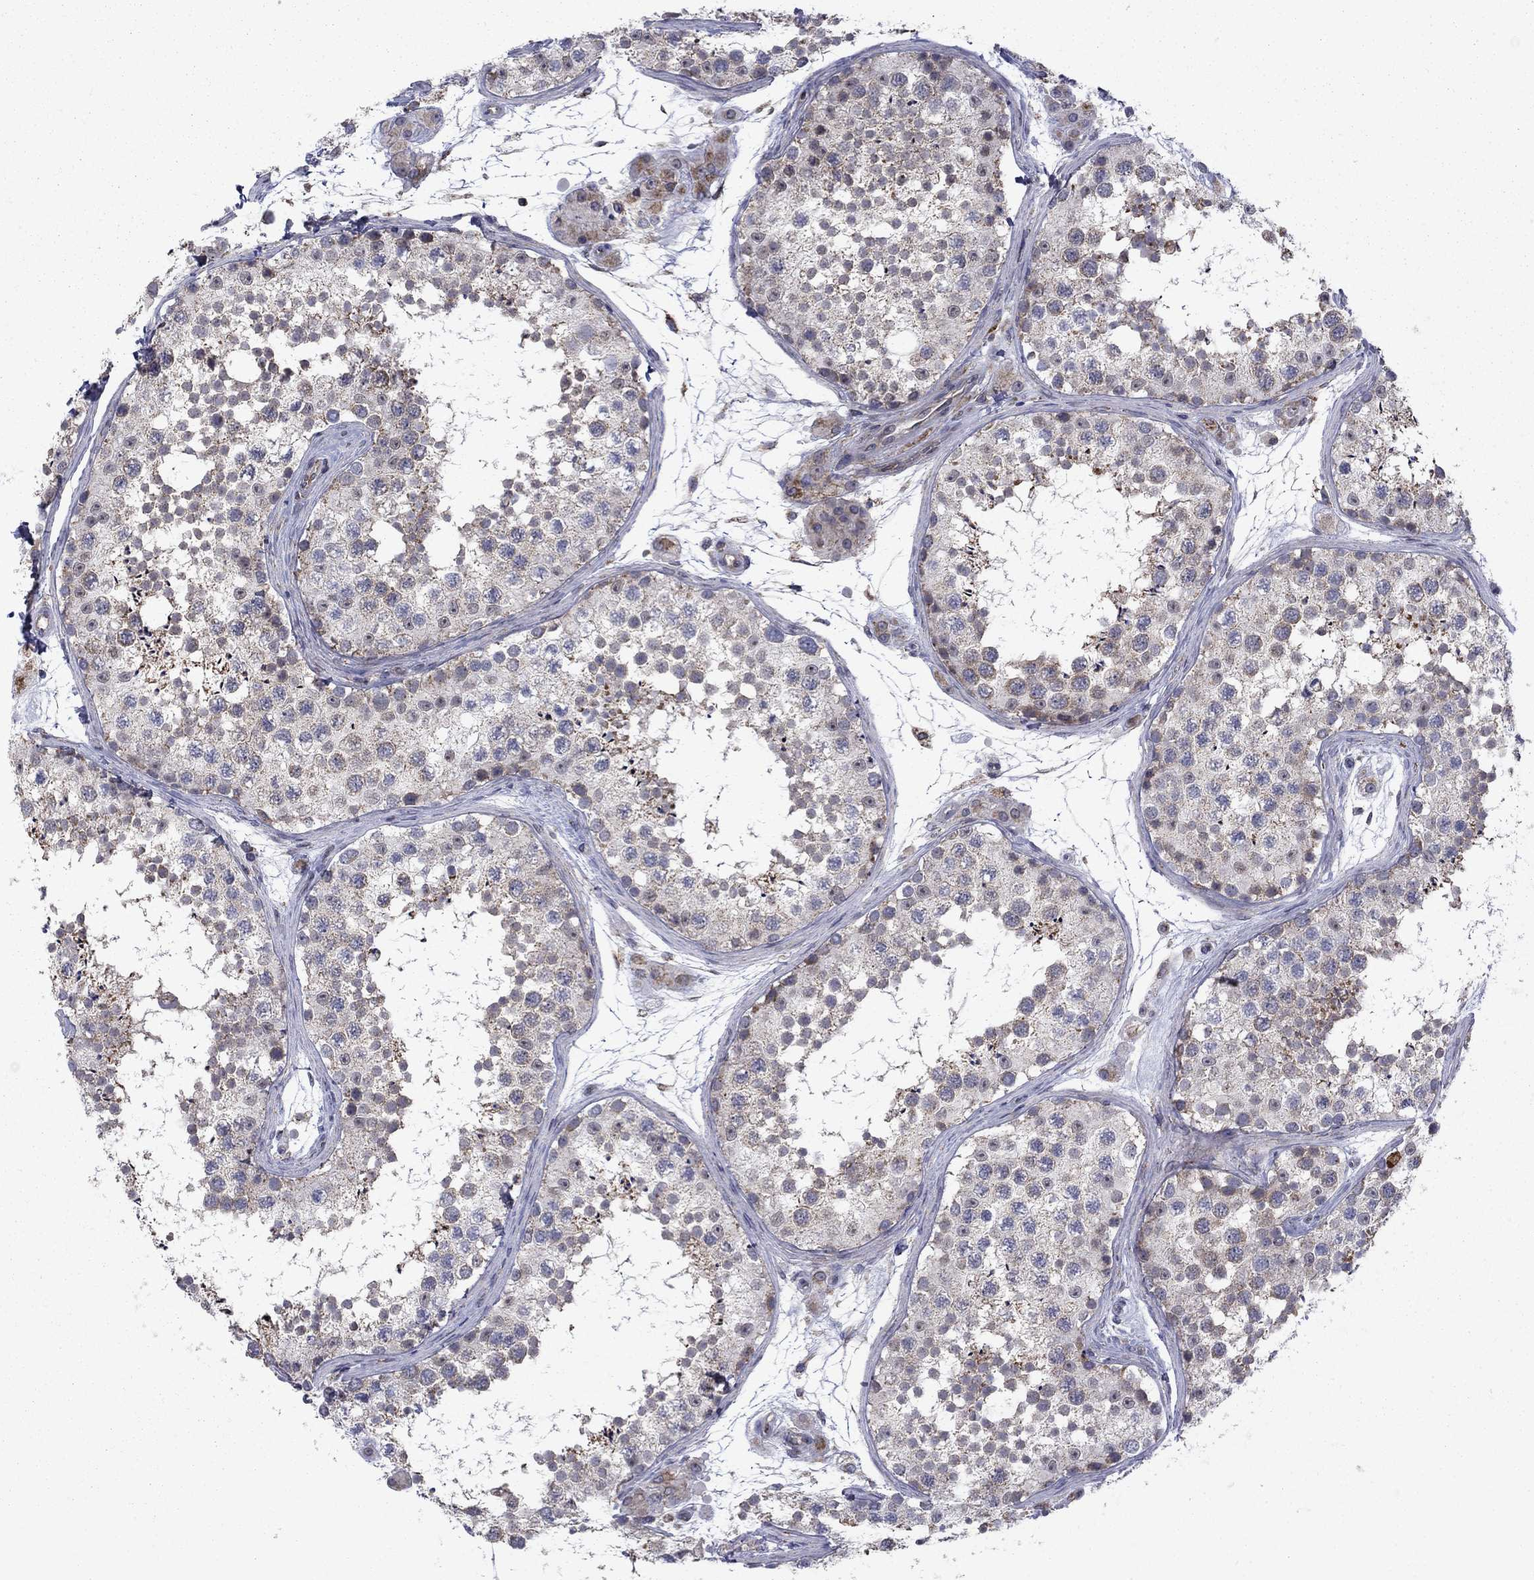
{"staining": {"intensity": "moderate", "quantity": "<25%", "location": "cytoplasmic/membranous"}, "tissue": "testis", "cell_type": "Cells in seminiferous ducts", "image_type": "normal", "snomed": [{"axis": "morphology", "description": "Normal tissue, NOS"}, {"axis": "topography", "description": "Testis"}], "caption": "Unremarkable testis exhibits moderate cytoplasmic/membranous staining in approximately <25% of cells in seminiferous ducts.", "gene": "DOP1B", "patient": {"sex": "male", "age": 41}}